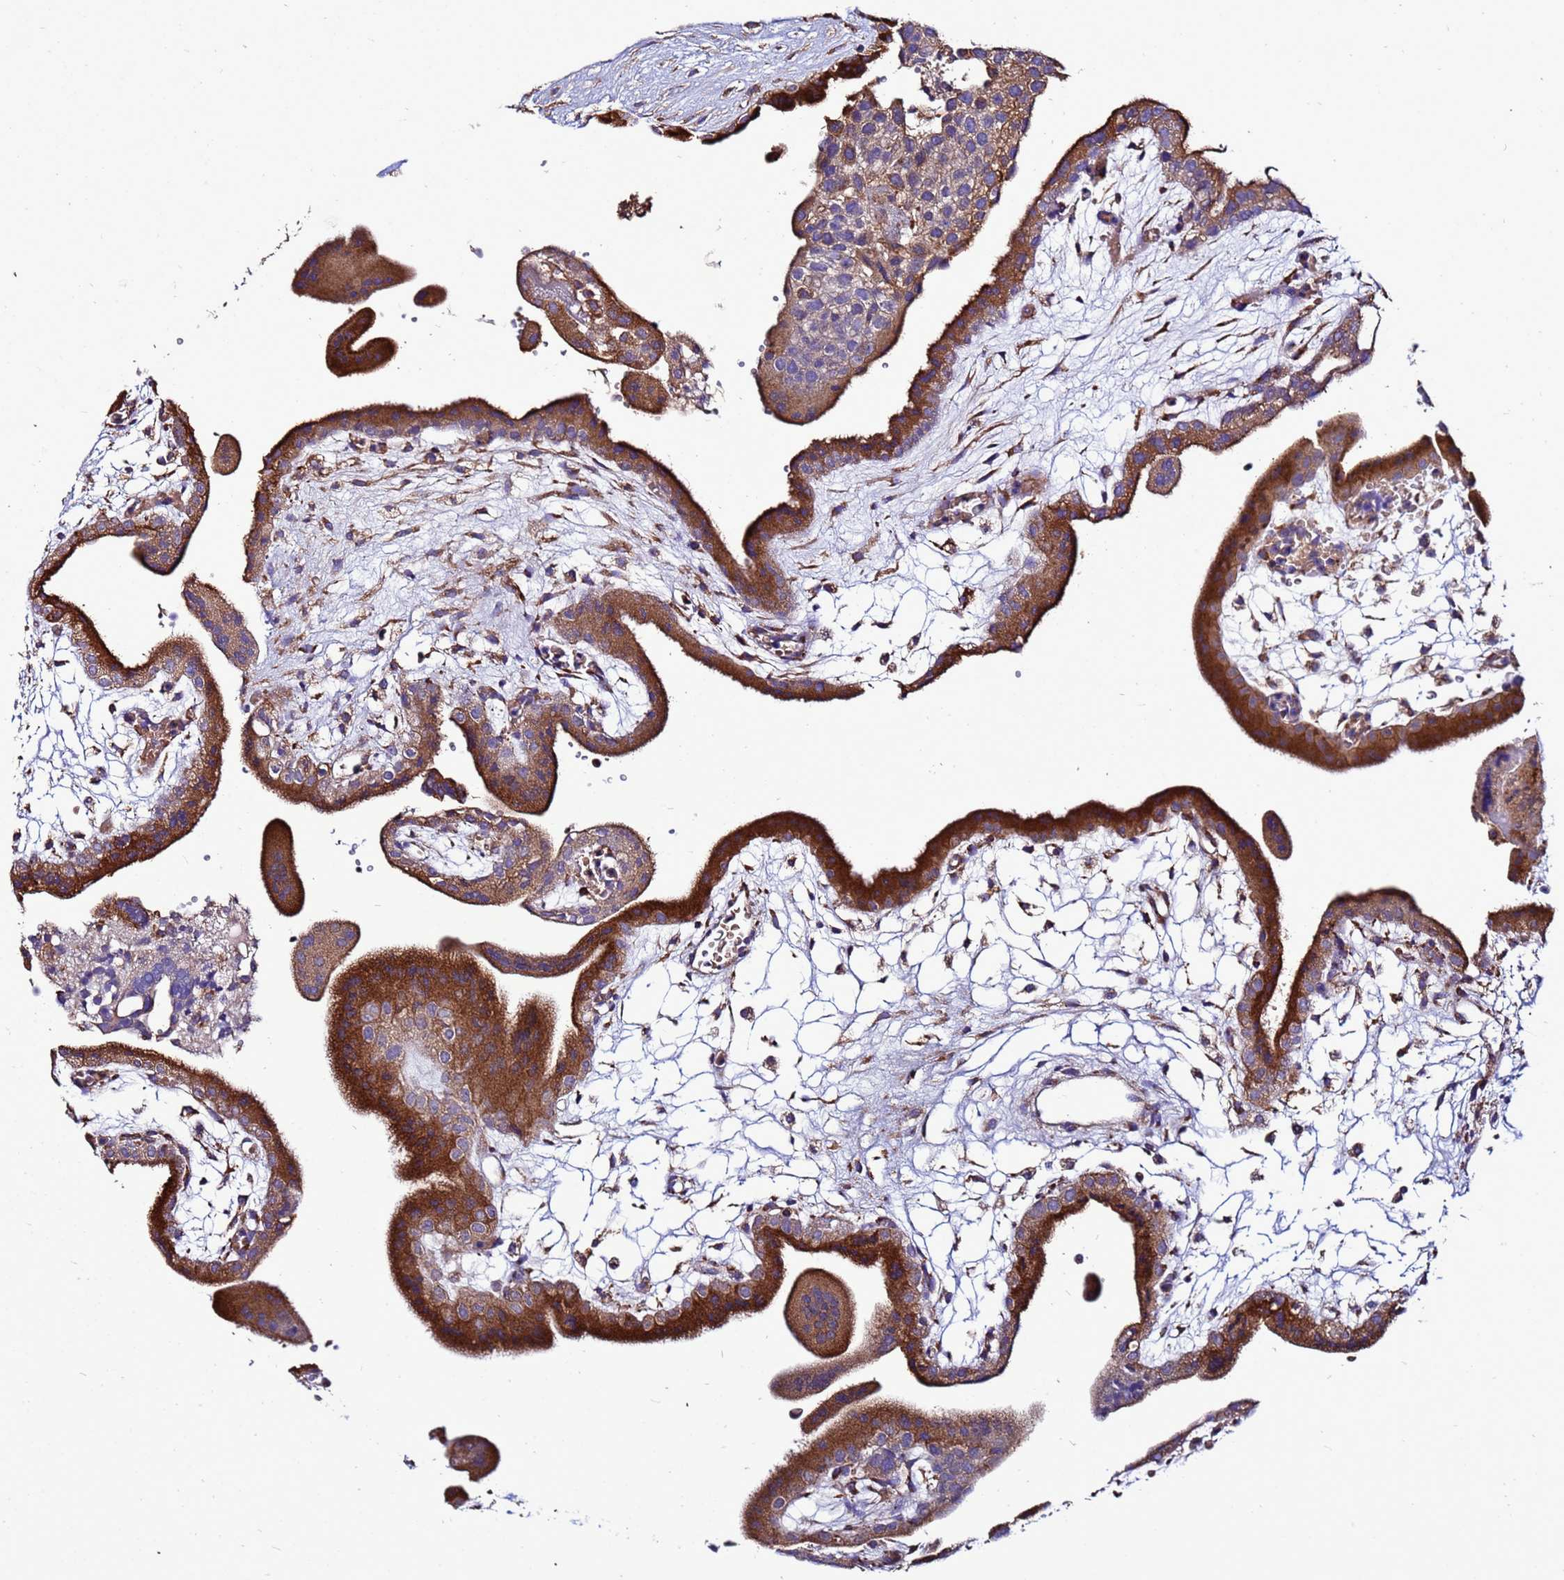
{"staining": {"intensity": "moderate", "quantity": ">75%", "location": "cytoplasmic/membranous"}, "tissue": "placenta", "cell_type": "Decidual cells", "image_type": "normal", "snomed": [{"axis": "morphology", "description": "Normal tissue, NOS"}, {"axis": "topography", "description": "Placenta"}], "caption": "Decidual cells reveal moderate cytoplasmic/membranous positivity in approximately >75% of cells in normal placenta. (brown staining indicates protein expression, while blue staining denotes nuclei).", "gene": "ANTKMT", "patient": {"sex": "female", "age": 18}}